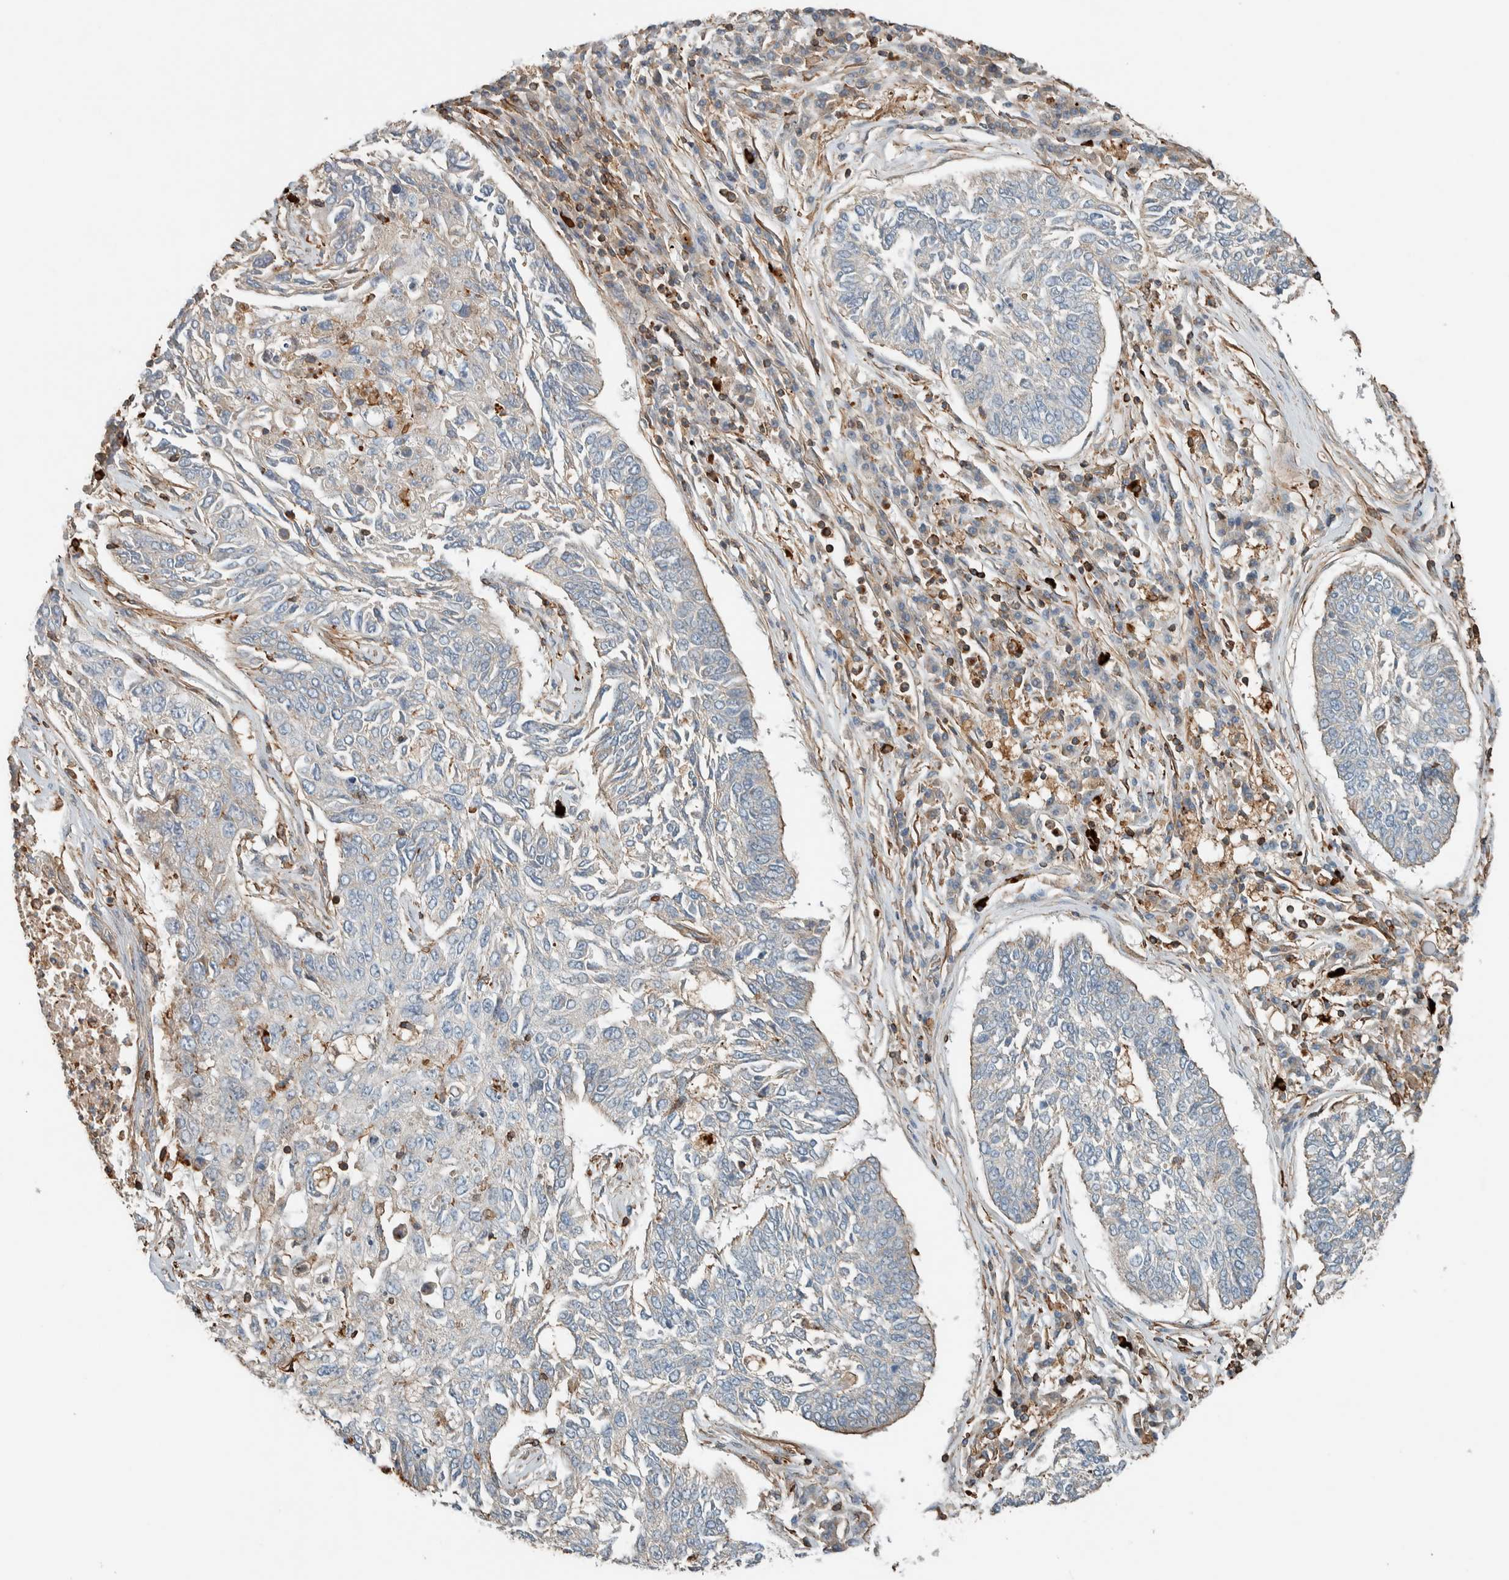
{"staining": {"intensity": "weak", "quantity": "25%-75%", "location": "cytoplasmic/membranous"}, "tissue": "lung cancer", "cell_type": "Tumor cells", "image_type": "cancer", "snomed": [{"axis": "morphology", "description": "Normal tissue, NOS"}, {"axis": "morphology", "description": "Squamous cell carcinoma, NOS"}, {"axis": "topography", "description": "Cartilage tissue"}, {"axis": "topography", "description": "Bronchus"}, {"axis": "topography", "description": "Lung"}], "caption": "Weak cytoplasmic/membranous protein expression is appreciated in about 25%-75% of tumor cells in lung cancer.", "gene": "CTBP2", "patient": {"sex": "female", "age": 49}}